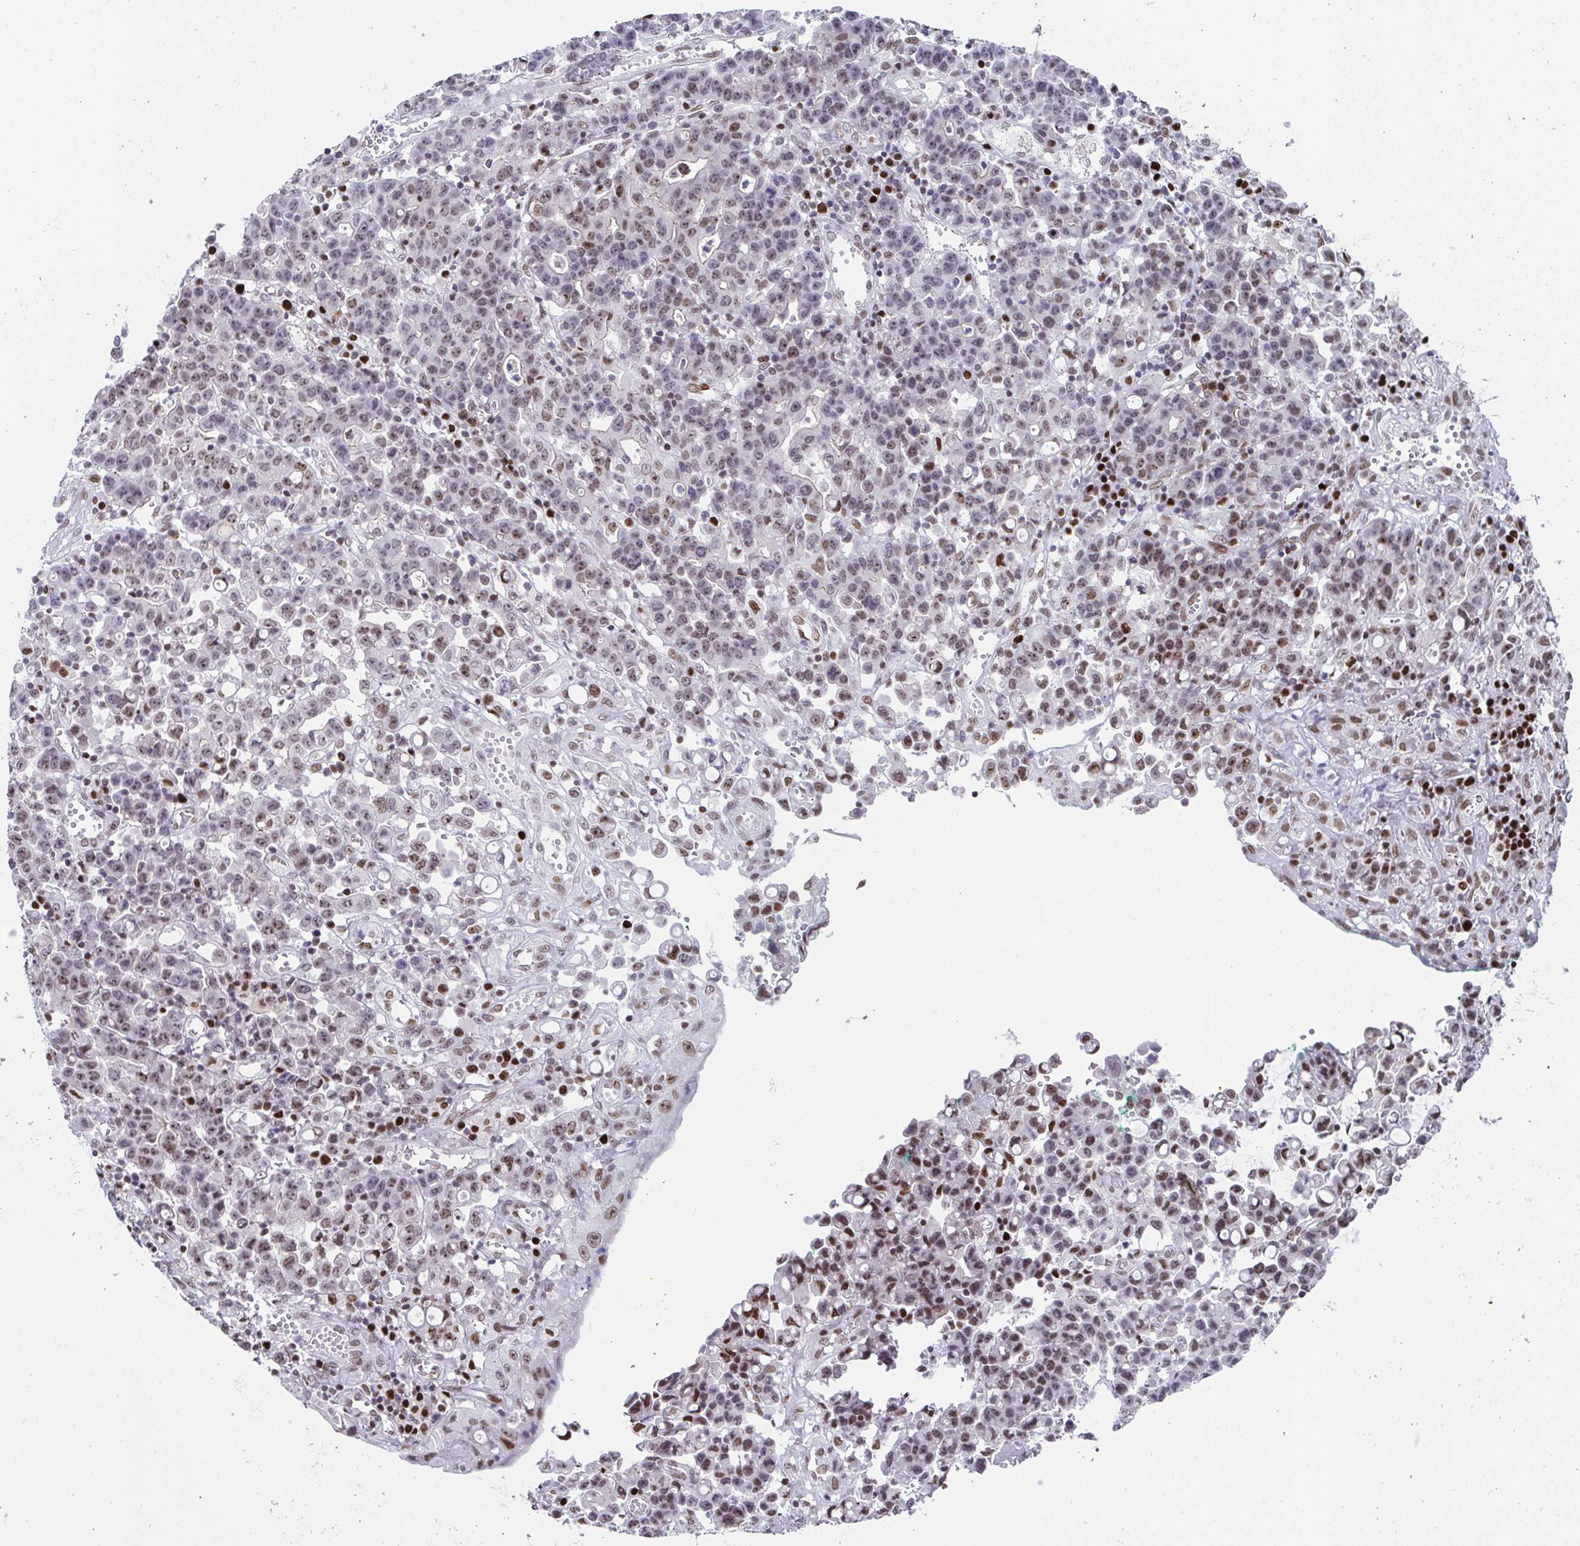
{"staining": {"intensity": "weak", "quantity": "<25%", "location": "nuclear"}, "tissue": "stomach cancer", "cell_type": "Tumor cells", "image_type": "cancer", "snomed": [{"axis": "morphology", "description": "Adenocarcinoma, NOS"}, {"axis": "topography", "description": "Stomach, upper"}], "caption": "DAB immunohistochemical staining of human stomach cancer (adenocarcinoma) reveals no significant staining in tumor cells.", "gene": "RB1", "patient": {"sex": "male", "age": 69}}